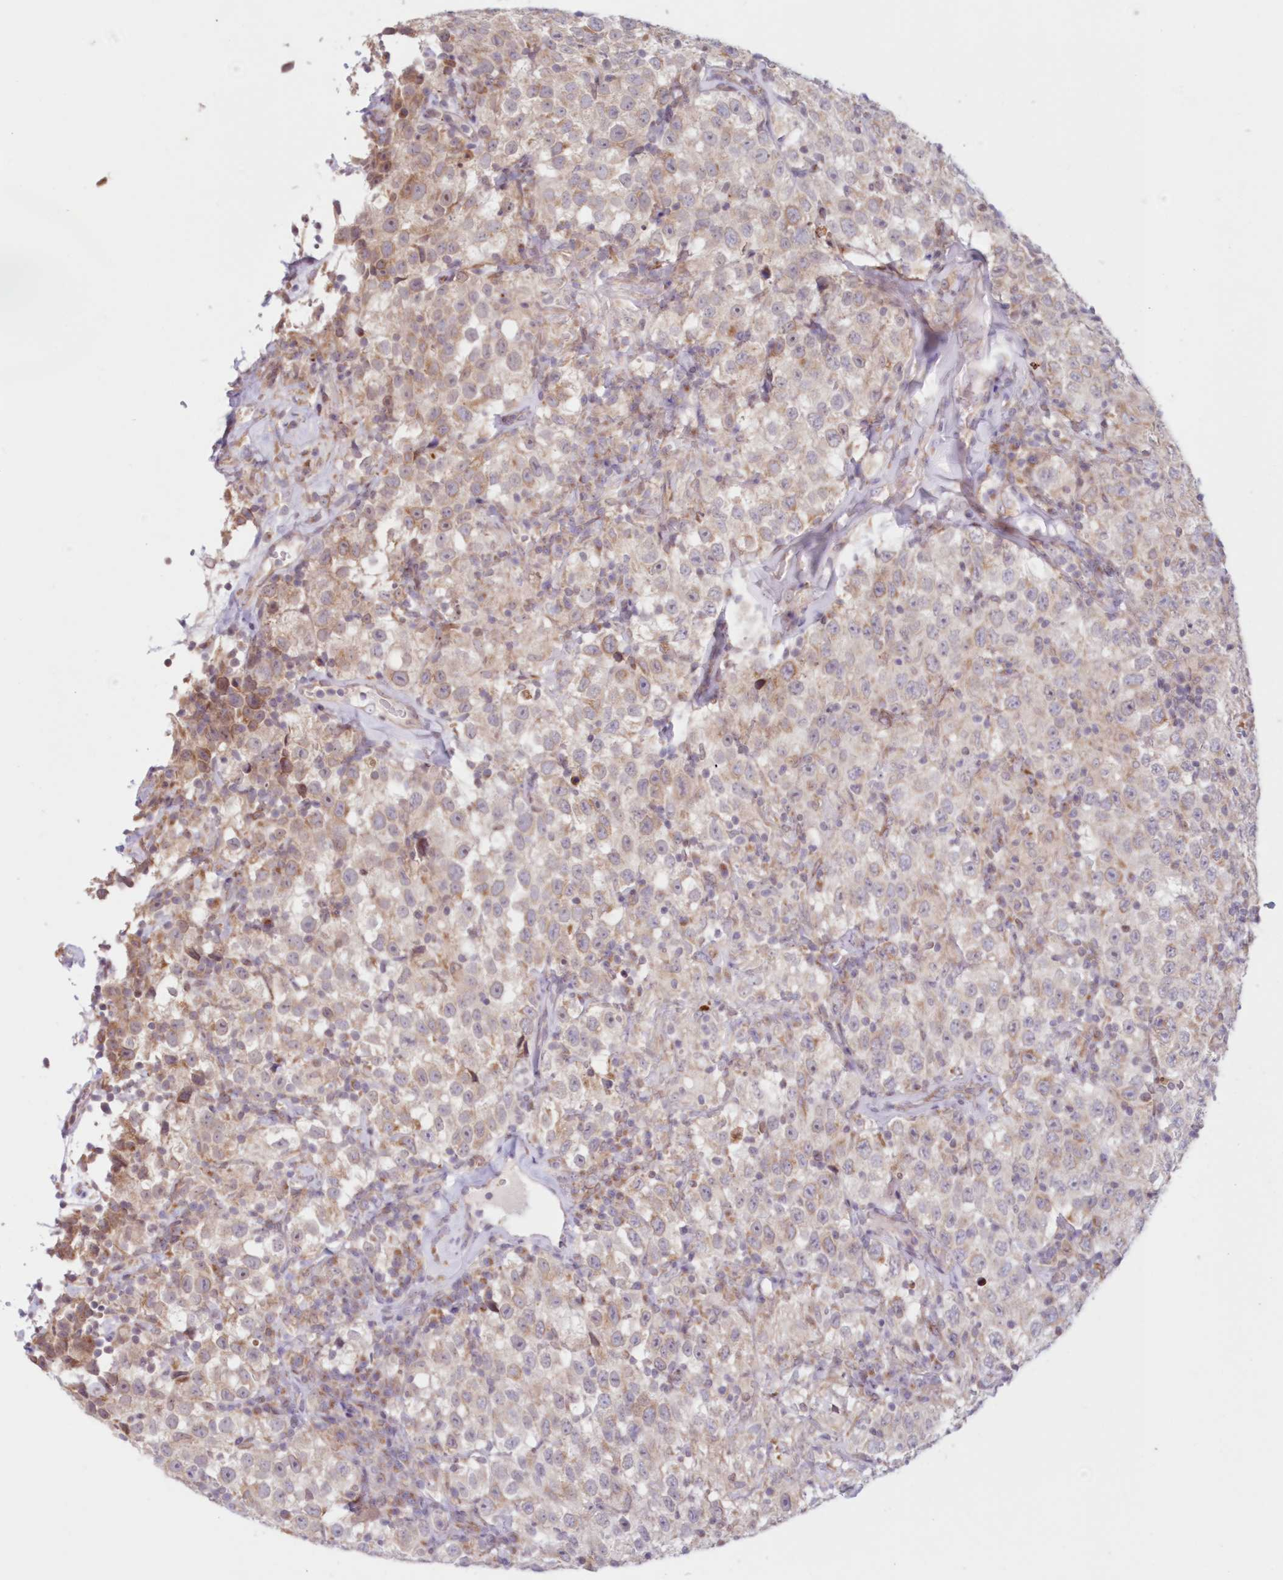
{"staining": {"intensity": "moderate", "quantity": "25%-75%", "location": "cytoplasmic/membranous"}, "tissue": "testis cancer", "cell_type": "Tumor cells", "image_type": "cancer", "snomed": [{"axis": "morphology", "description": "Seminoma, NOS"}, {"axis": "topography", "description": "Testis"}], "caption": "Immunohistochemistry image of human testis seminoma stained for a protein (brown), which displays medium levels of moderate cytoplasmic/membranous staining in about 25%-75% of tumor cells.", "gene": "PCYOX1L", "patient": {"sex": "male", "age": 41}}